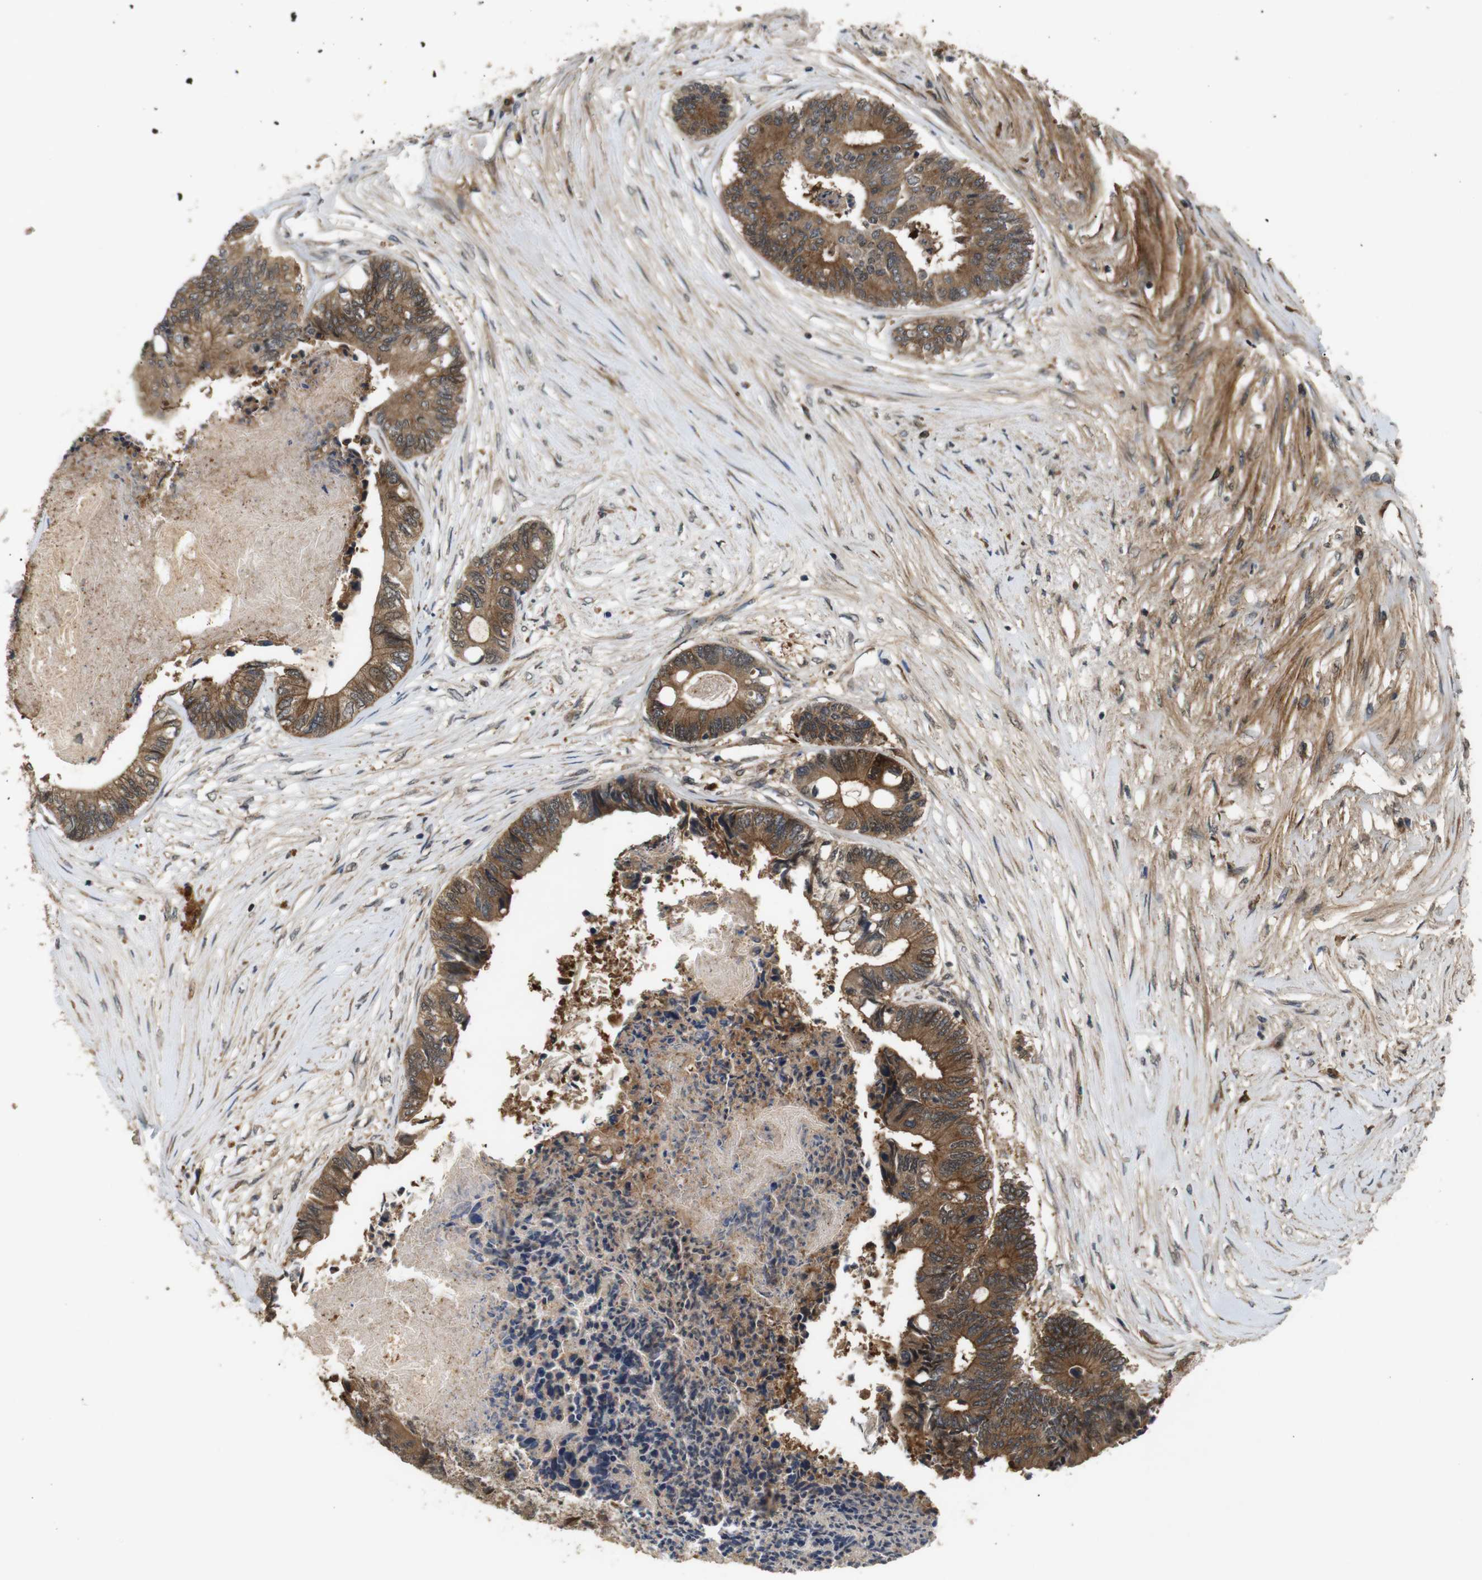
{"staining": {"intensity": "moderate", "quantity": ">75%", "location": "cytoplasmic/membranous"}, "tissue": "colorectal cancer", "cell_type": "Tumor cells", "image_type": "cancer", "snomed": [{"axis": "morphology", "description": "Adenocarcinoma, NOS"}, {"axis": "topography", "description": "Rectum"}], "caption": "IHC of human colorectal cancer (adenocarcinoma) shows medium levels of moderate cytoplasmic/membranous expression in approximately >75% of tumor cells. (DAB = brown stain, brightfield microscopy at high magnification).", "gene": "EPHB2", "patient": {"sex": "male", "age": 63}}